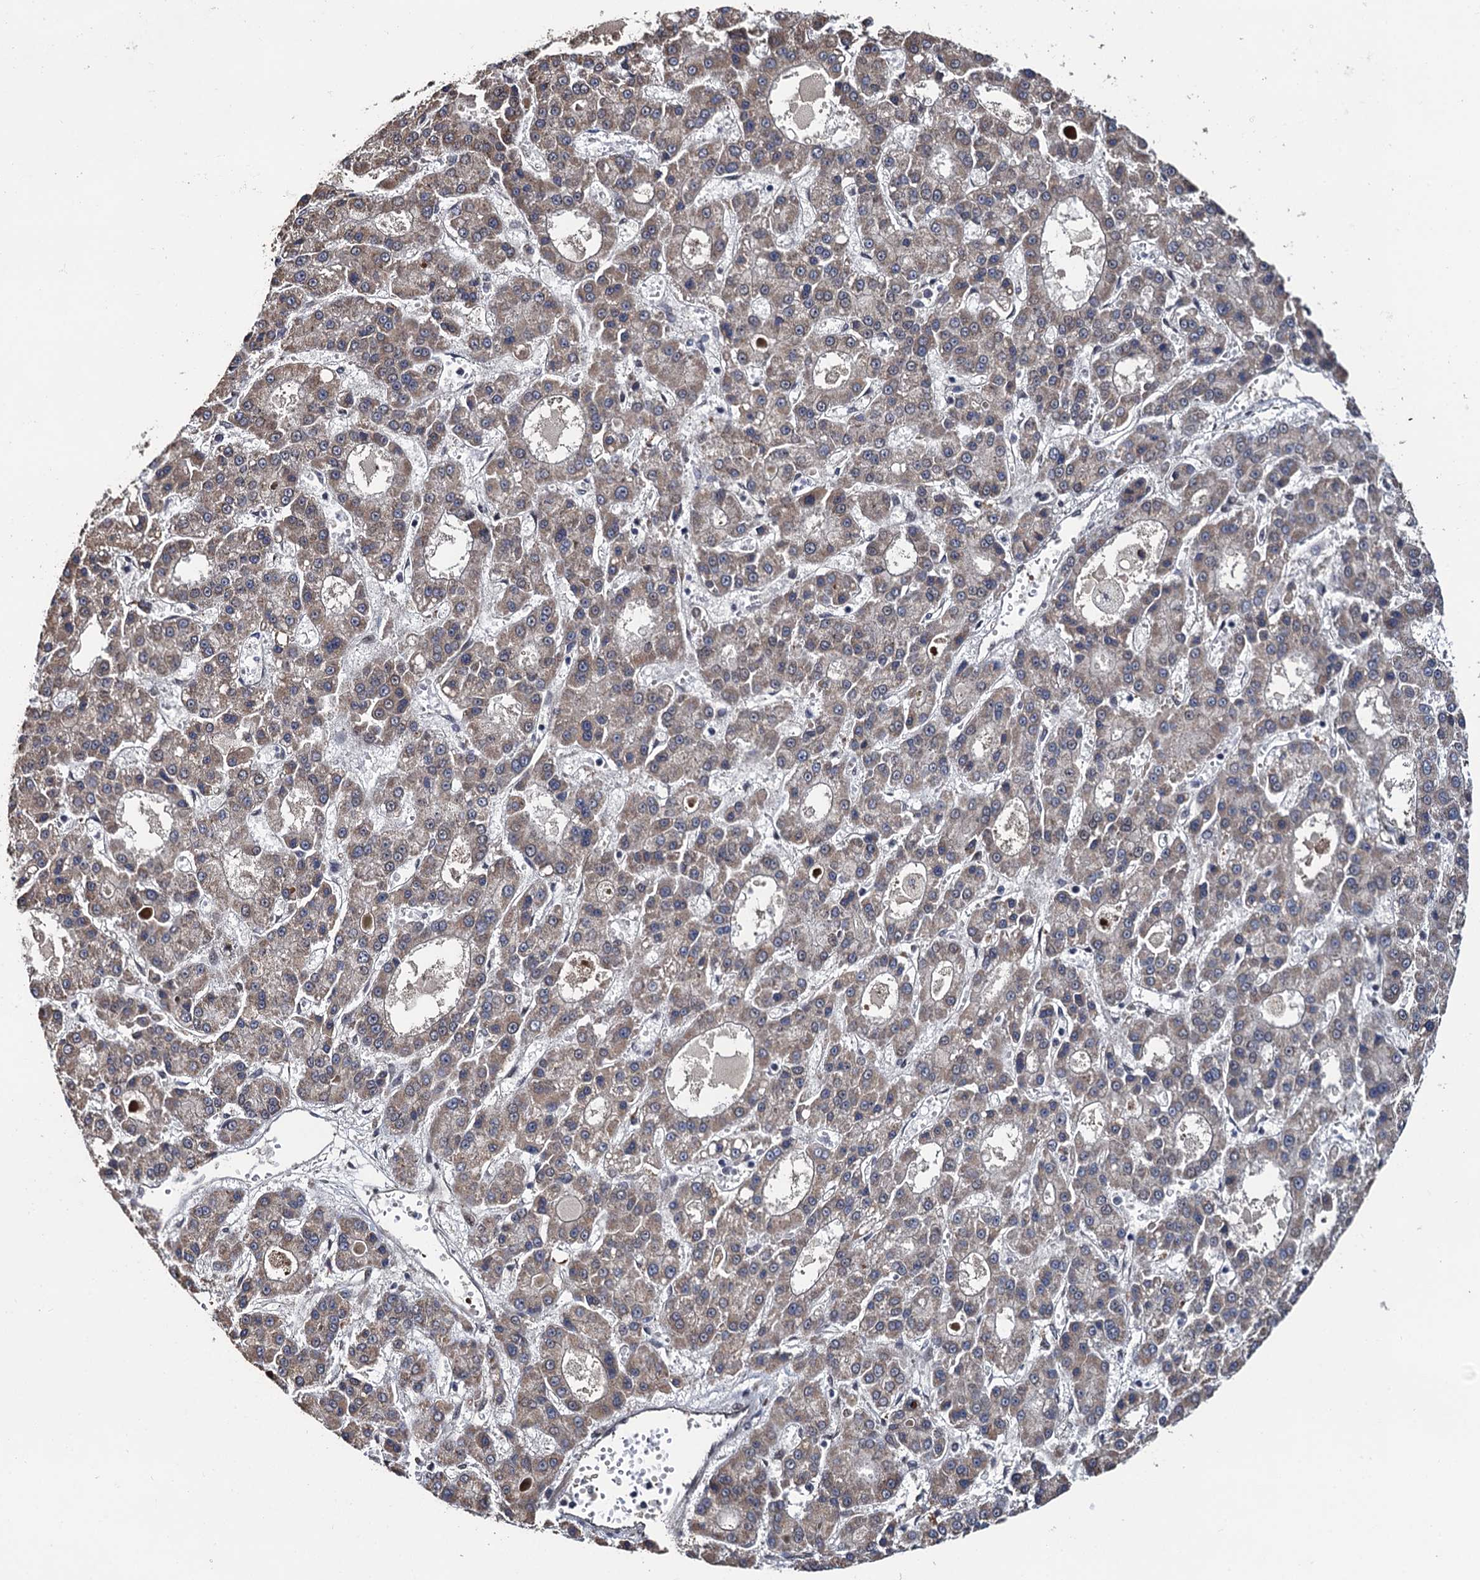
{"staining": {"intensity": "weak", "quantity": "25%-75%", "location": "cytoplasmic/membranous"}, "tissue": "liver cancer", "cell_type": "Tumor cells", "image_type": "cancer", "snomed": [{"axis": "morphology", "description": "Carcinoma, Hepatocellular, NOS"}, {"axis": "topography", "description": "Liver"}], "caption": "Human liver cancer stained with a brown dye displays weak cytoplasmic/membranous positive expression in about 25%-75% of tumor cells.", "gene": "LRRC63", "patient": {"sex": "male", "age": 70}}